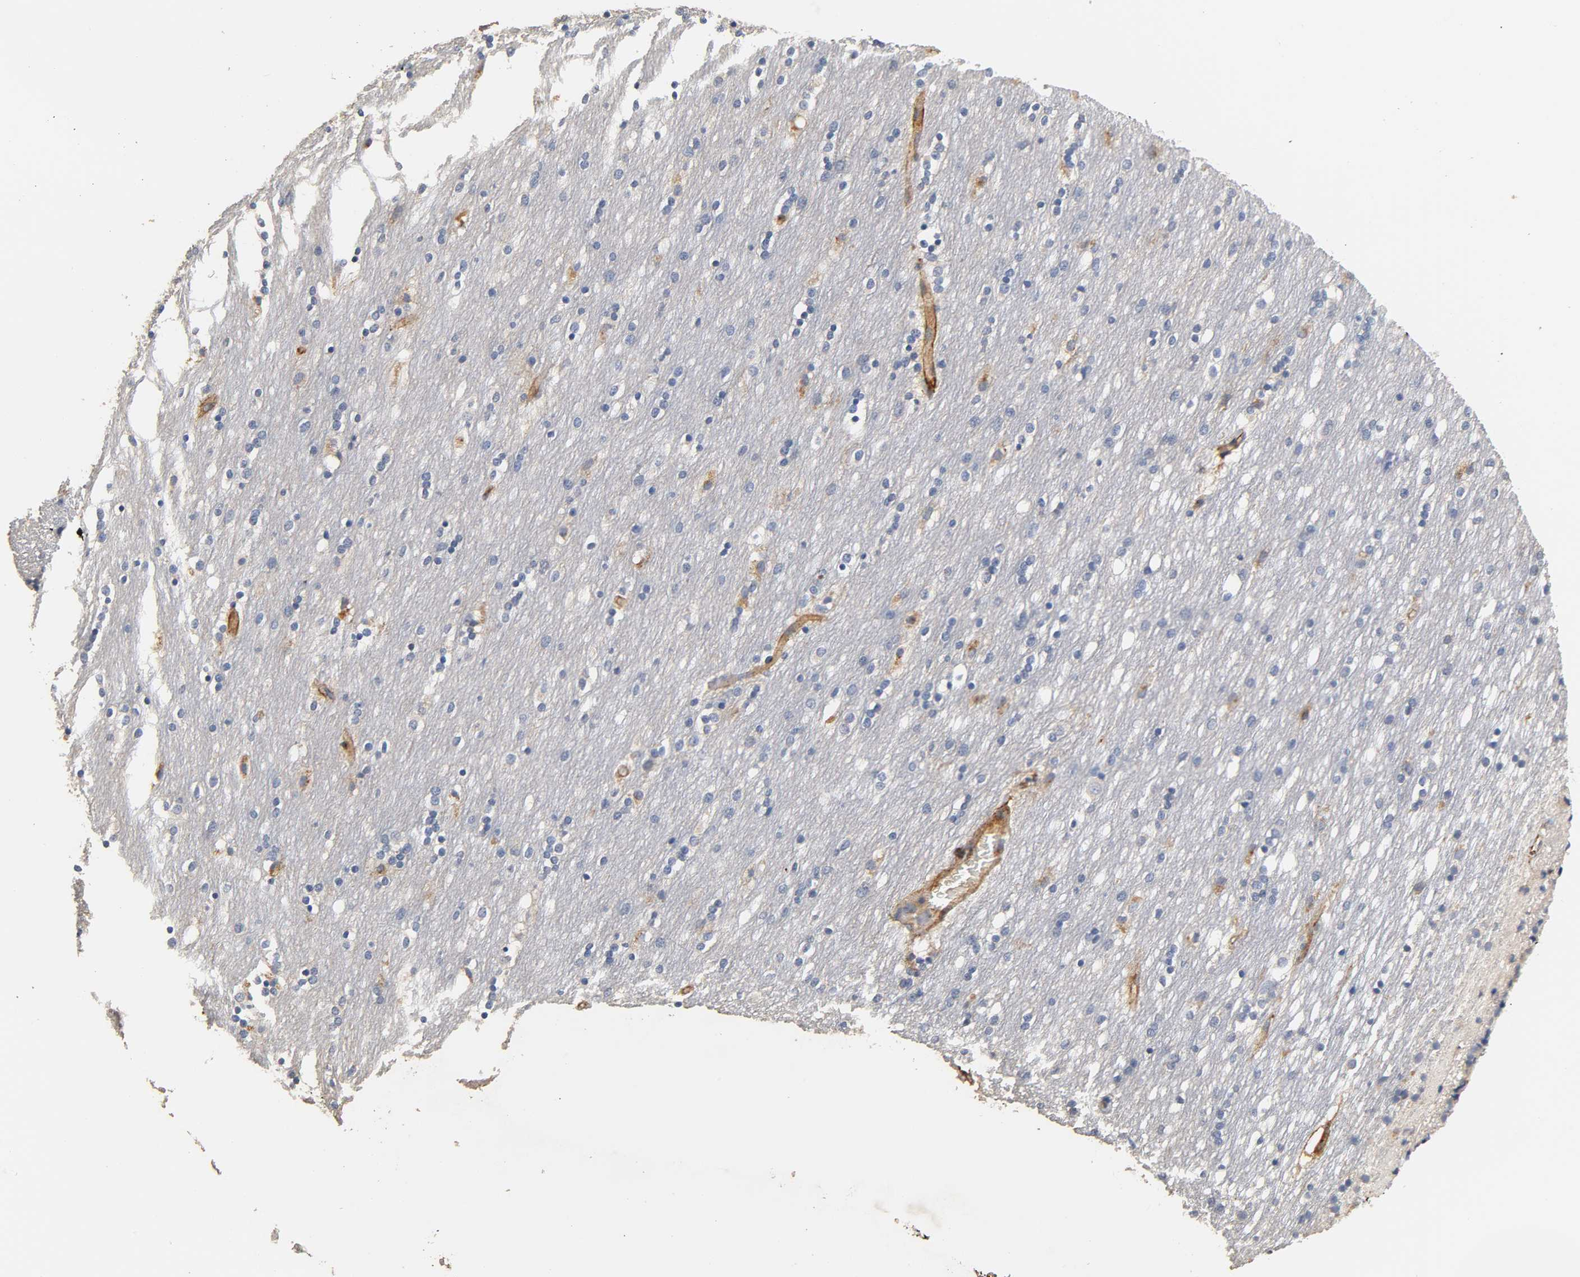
{"staining": {"intensity": "negative", "quantity": "none", "location": "none"}, "tissue": "caudate", "cell_type": "Glial cells", "image_type": "normal", "snomed": [{"axis": "morphology", "description": "Normal tissue, NOS"}, {"axis": "topography", "description": "Lateral ventricle wall"}], "caption": "This is an IHC histopathology image of normal caudate. There is no staining in glial cells.", "gene": "IFITM2", "patient": {"sex": "female", "age": 54}}